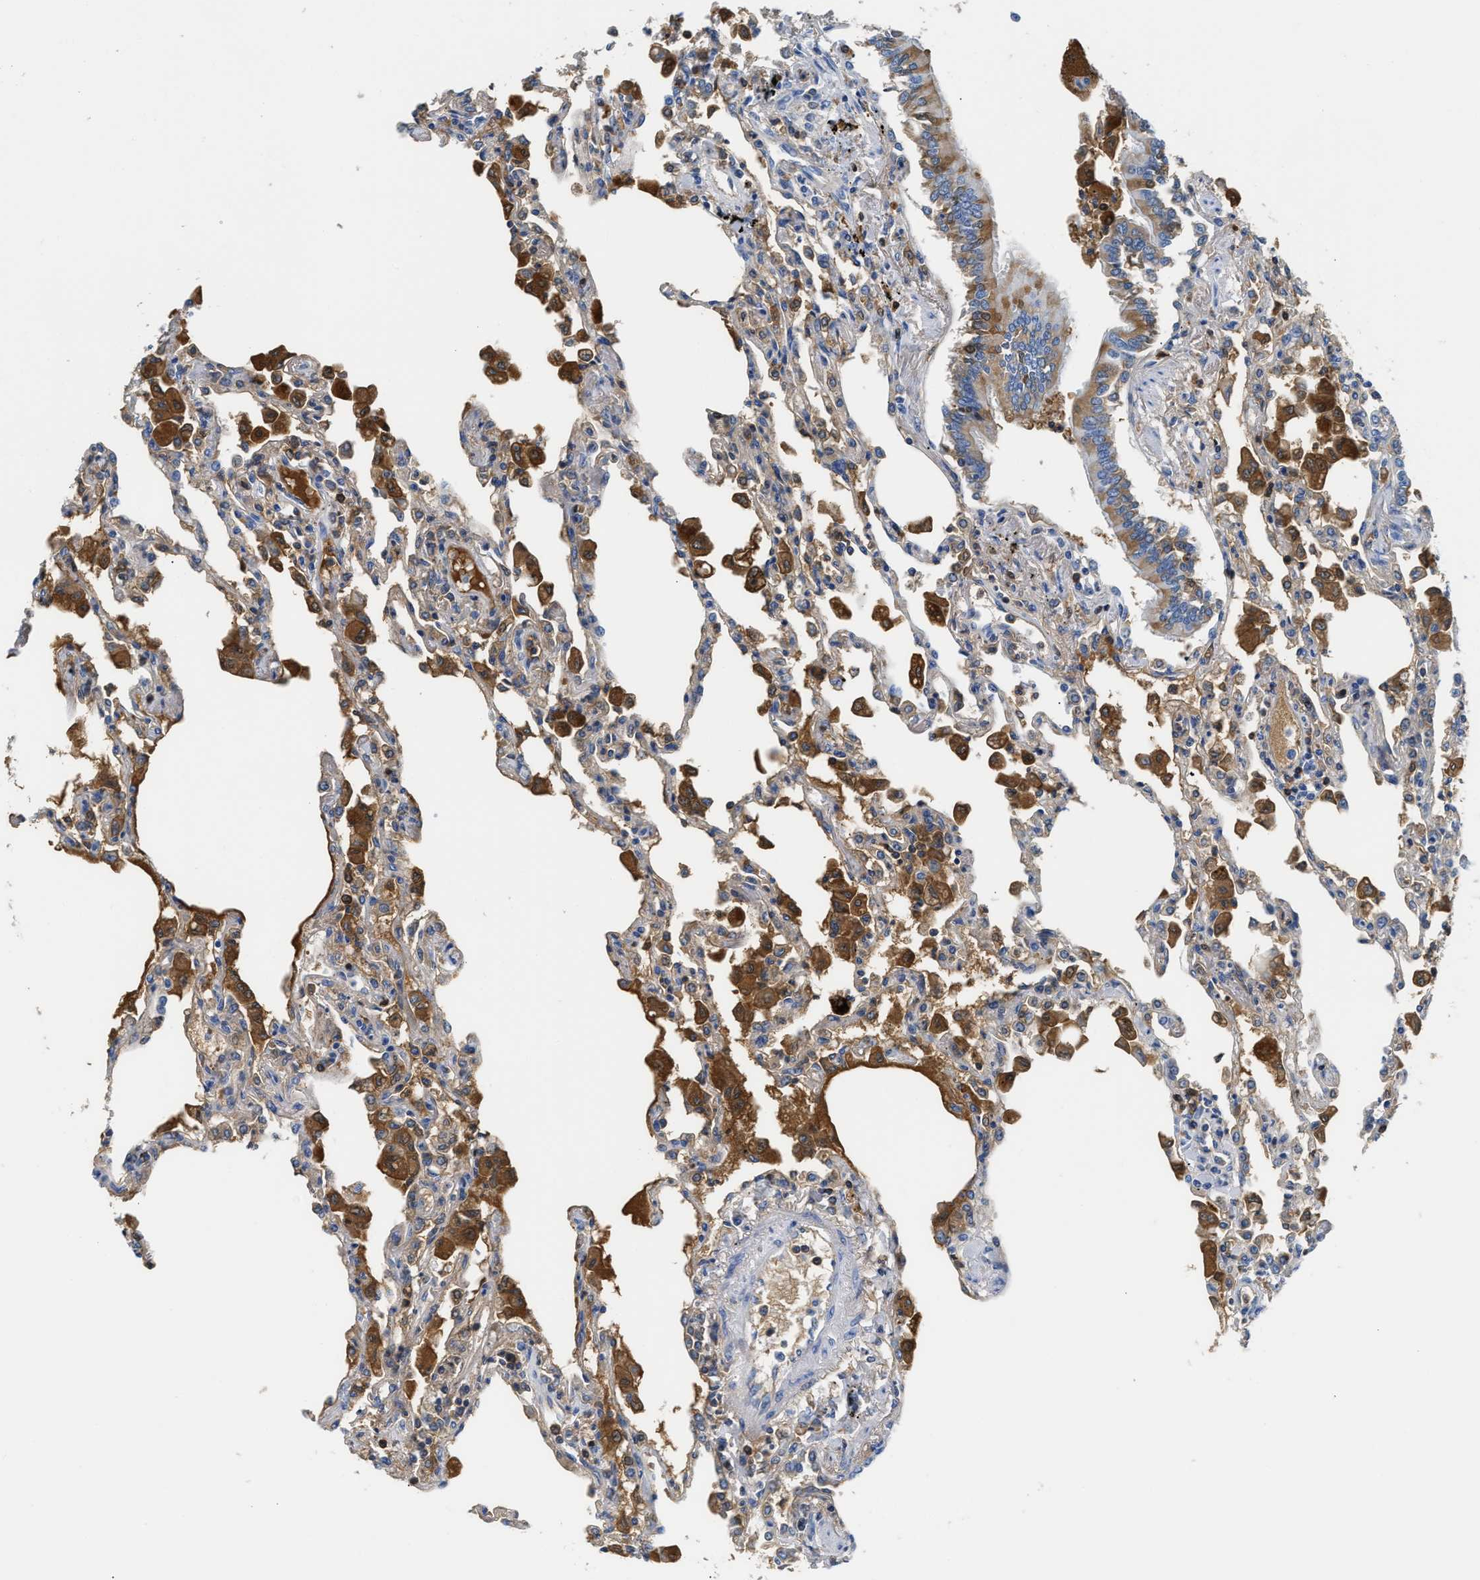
{"staining": {"intensity": "moderate", "quantity": "<25%", "location": "cytoplasmic/membranous"}, "tissue": "lung", "cell_type": "Alveolar cells", "image_type": "normal", "snomed": [{"axis": "morphology", "description": "Normal tissue, NOS"}, {"axis": "topography", "description": "Bronchus"}, {"axis": "topography", "description": "Lung"}], "caption": "The image displays a brown stain indicating the presence of a protein in the cytoplasmic/membranous of alveolar cells in lung.", "gene": "GC", "patient": {"sex": "female", "age": 49}}